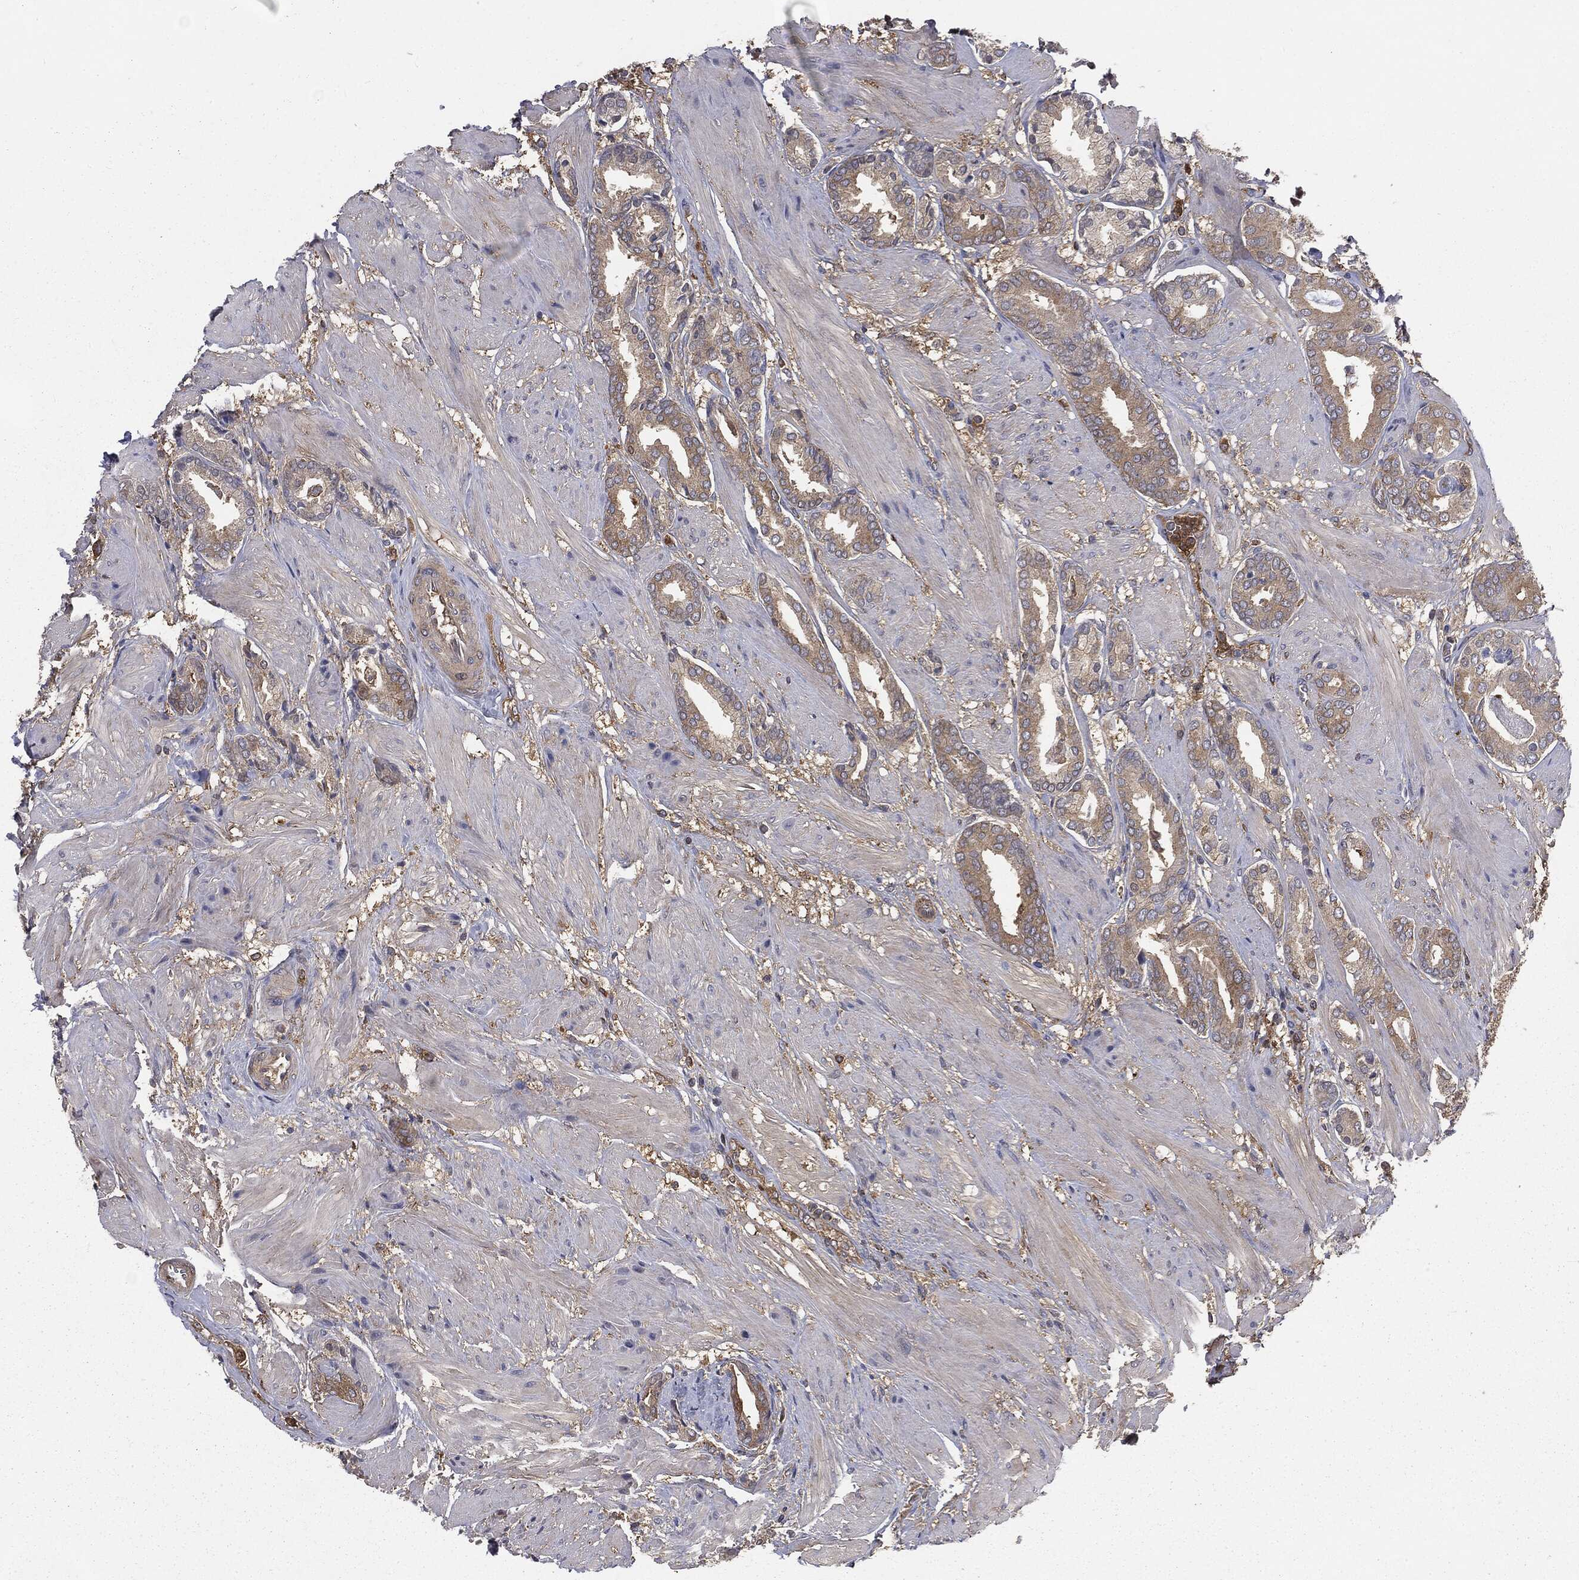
{"staining": {"intensity": "weak", "quantity": ">75%", "location": "cytoplasmic/membranous"}, "tissue": "prostate cancer", "cell_type": "Tumor cells", "image_type": "cancer", "snomed": [{"axis": "morphology", "description": "Adenocarcinoma, High grade"}, {"axis": "topography", "description": "Prostate"}], "caption": "Prostate adenocarcinoma (high-grade) tissue demonstrates weak cytoplasmic/membranous expression in about >75% of tumor cells, visualized by immunohistochemistry.", "gene": "GNB5", "patient": {"sex": "male", "age": 56}}